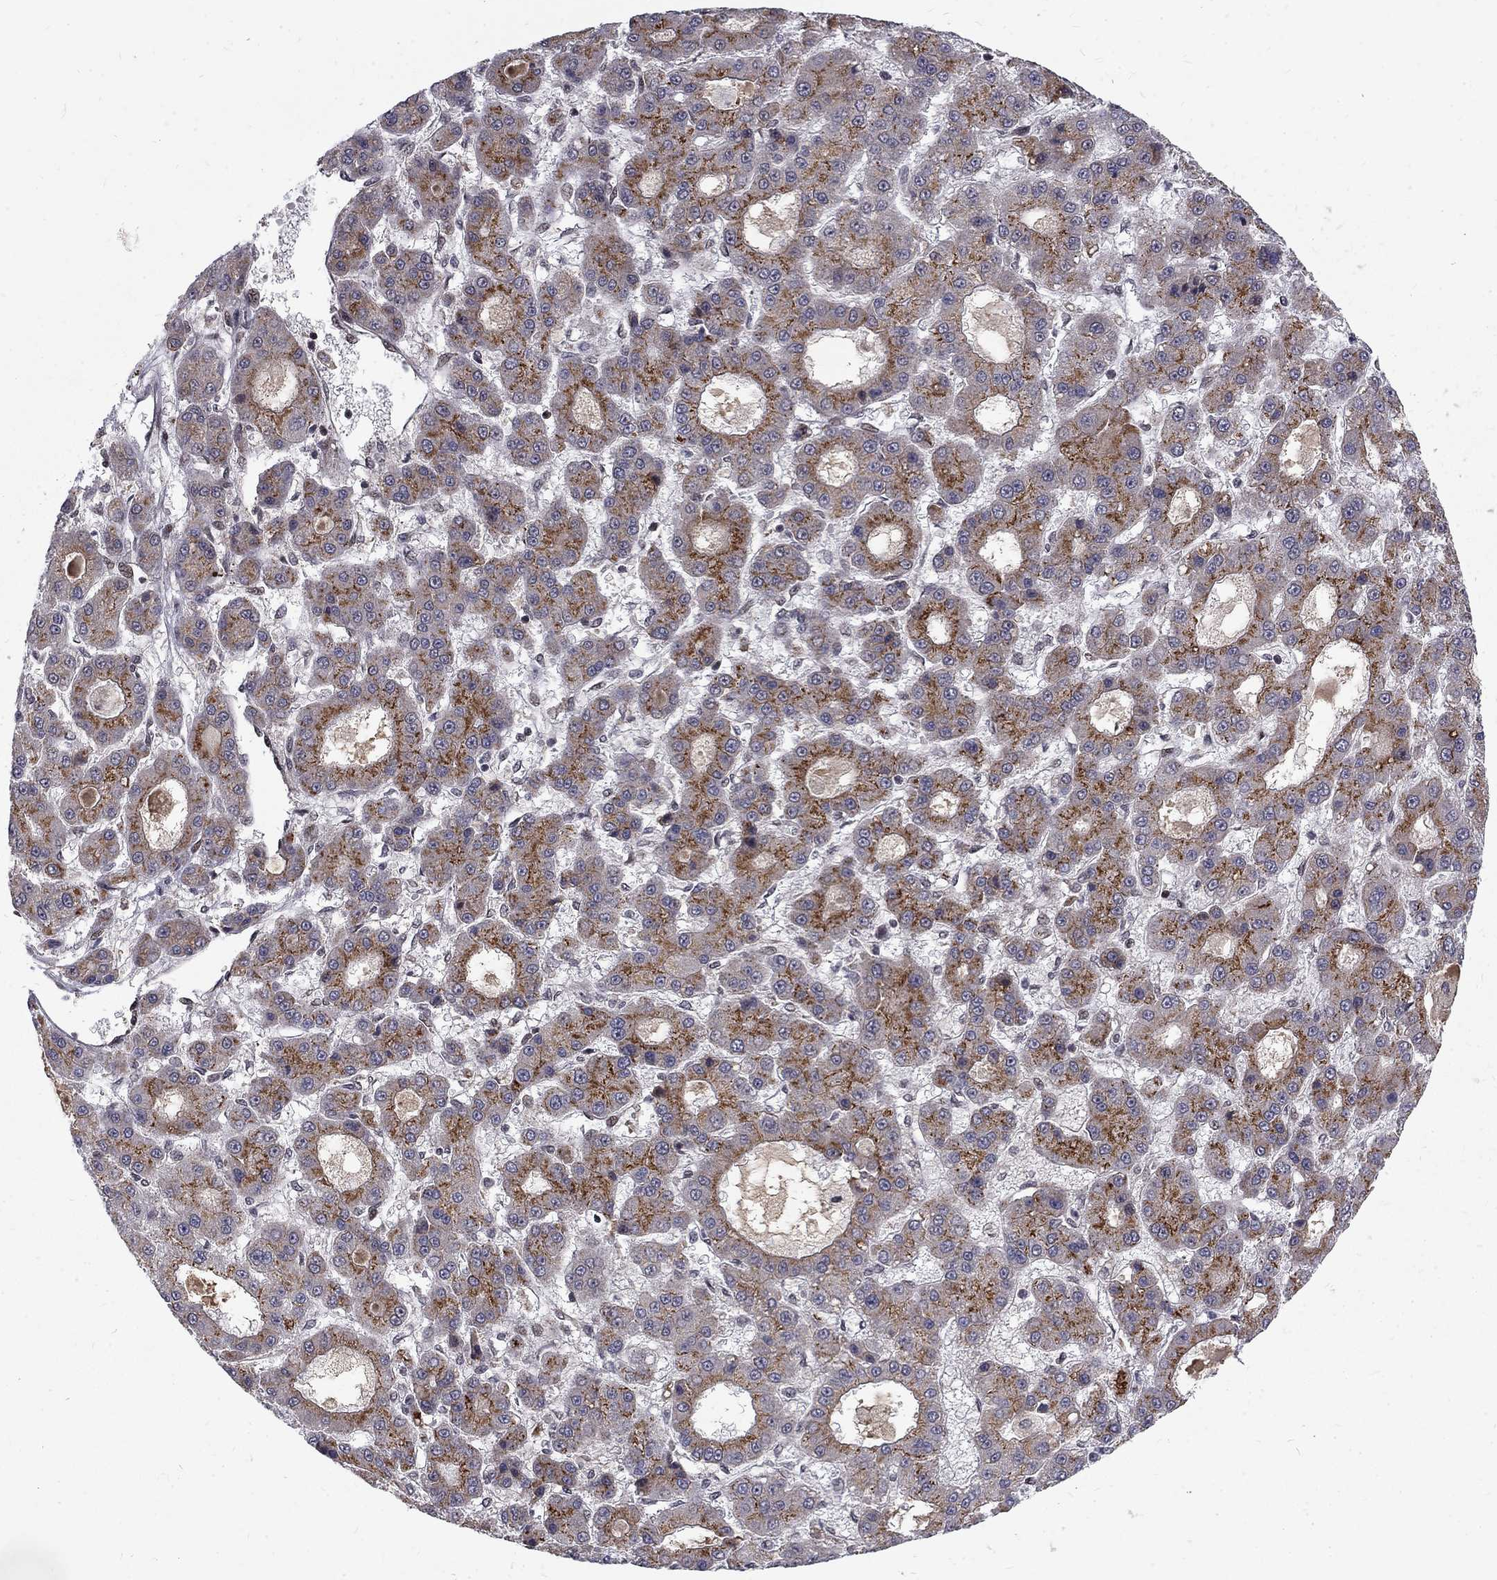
{"staining": {"intensity": "strong", "quantity": "25%-75%", "location": "cytoplasmic/membranous"}, "tissue": "liver cancer", "cell_type": "Tumor cells", "image_type": "cancer", "snomed": [{"axis": "morphology", "description": "Carcinoma, Hepatocellular, NOS"}, {"axis": "topography", "description": "Liver"}], "caption": "IHC (DAB (3,3'-diaminobenzidine)) staining of liver hepatocellular carcinoma exhibits strong cytoplasmic/membranous protein expression in approximately 25%-75% of tumor cells.", "gene": "TCEAL1", "patient": {"sex": "male", "age": 70}}